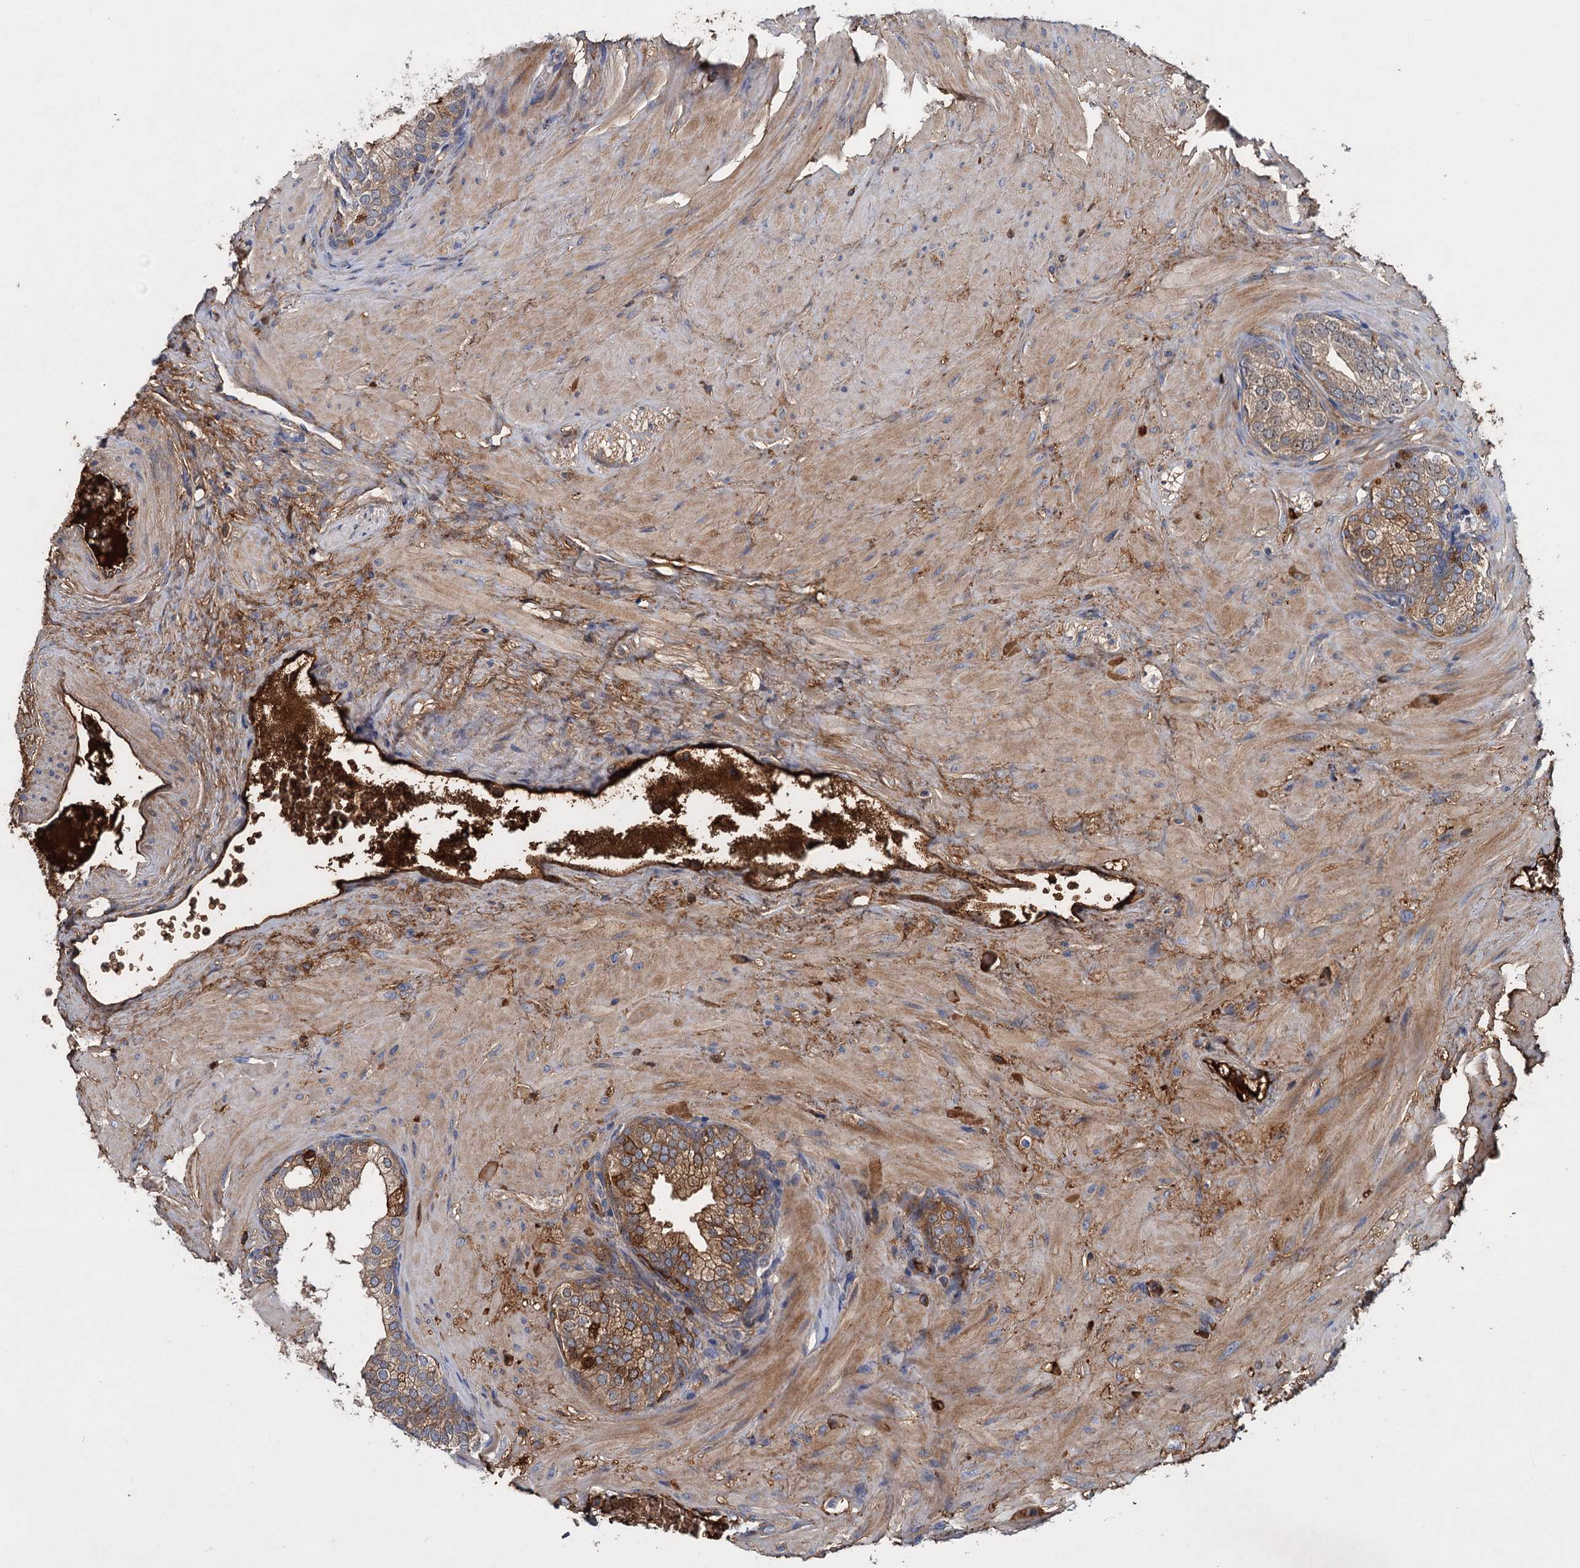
{"staining": {"intensity": "moderate", "quantity": "25%-75%", "location": "cytoplasmic/membranous,nuclear"}, "tissue": "prostate", "cell_type": "Glandular cells", "image_type": "normal", "snomed": [{"axis": "morphology", "description": "Normal tissue, NOS"}, {"axis": "topography", "description": "Prostate"}], "caption": "Glandular cells display moderate cytoplasmic/membranous,nuclear expression in about 25%-75% of cells in benign prostate.", "gene": "CHRD", "patient": {"sex": "male", "age": 60}}